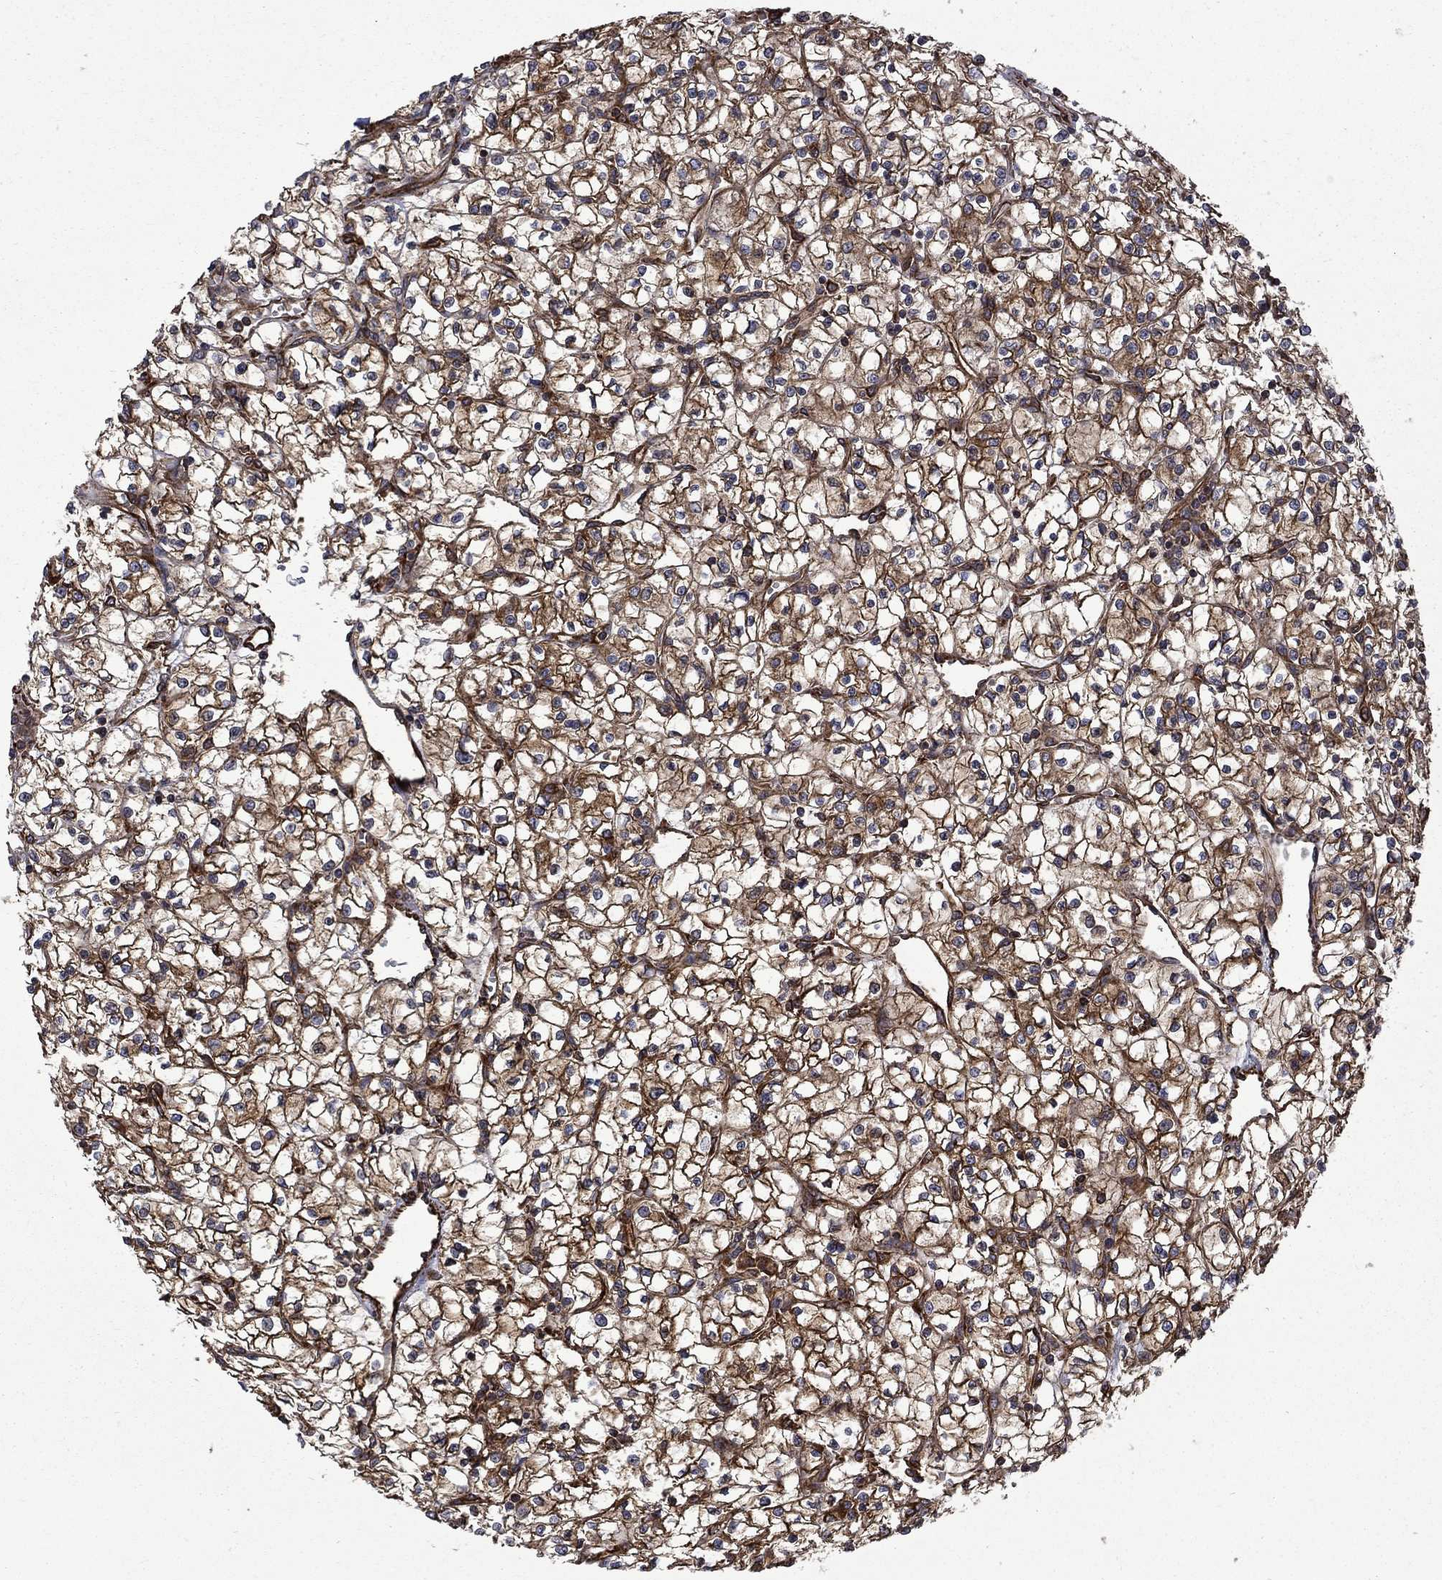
{"staining": {"intensity": "strong", "quantity": ">75%", "location": "cytoplasmic/membranous"}, "tissue": "renal cancer", "cell_type": "Tumor cells", "image_type": "cancer", "snomed": [{"axis": "morphology", "description": "Adenocarcinoma, NOS"}, {"axis": "topography", "description": "Kidney"}], "caption": "Protein staining by immunohistochemistry displays strong cytoplasmic/membranous positivity in about >75% of tumor cells in renal adenocarcinoma.", "gene": "CUTC", "patient": {"sex": "female", "age": 64}}